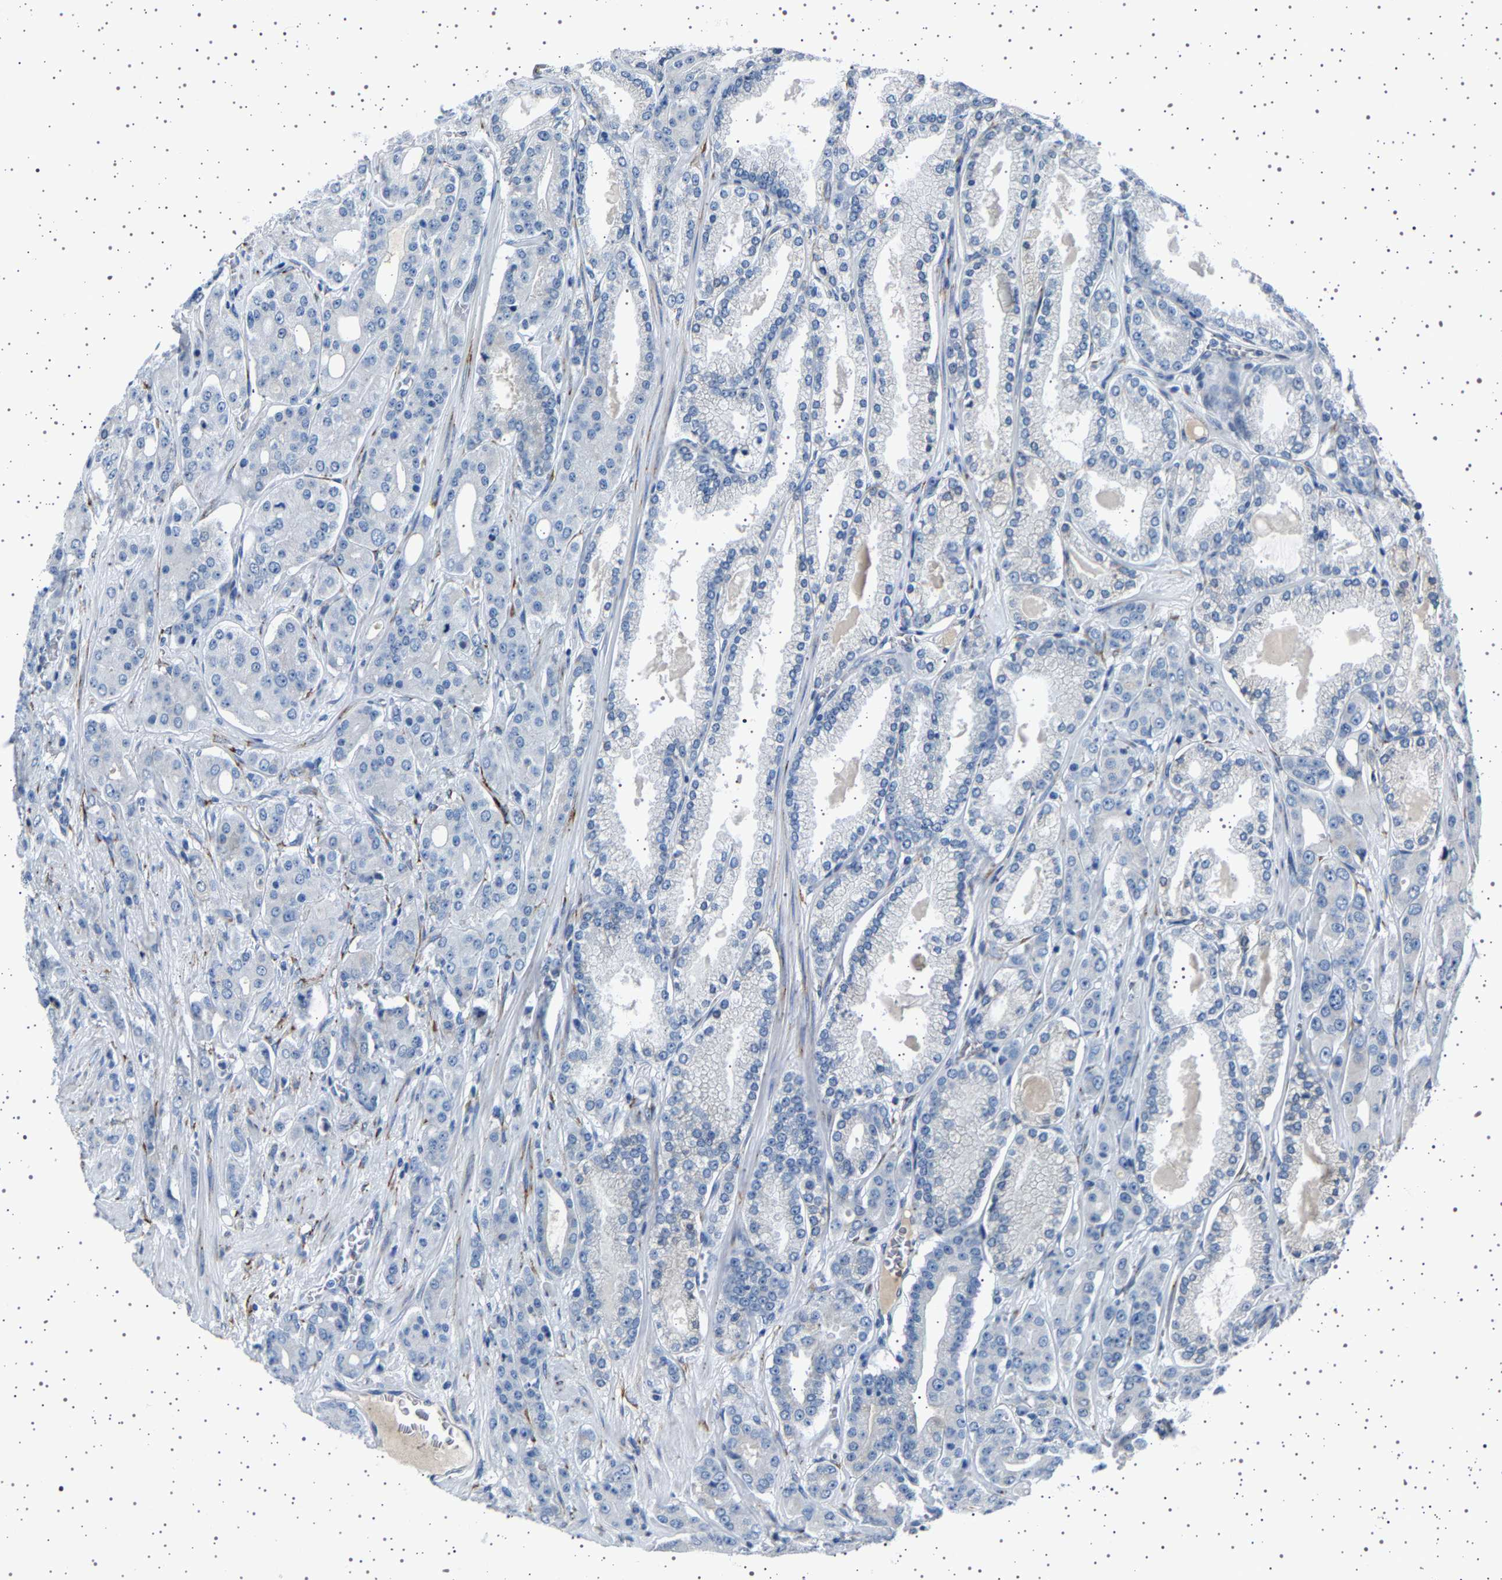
{"staining": {"intensity": "negative", "quantity": "none", "location": "none"}, "tissue": "prostate cancer", "cell_type": "Tumor cells", "image_type": "cancer", "snomed": [{"axis": "morphology", "description": "Adenocarcinoma, High grade"}, {"axis": "topography", "description": "Prostate"}], "caption": "Prostate cancer (adenocarcinoma (high-grade)) was stained to show a protein in brown. There is no significant positivity in tumor cells.", "gene": "FTCD", "patient": {"sex": "male", "age": 71}}